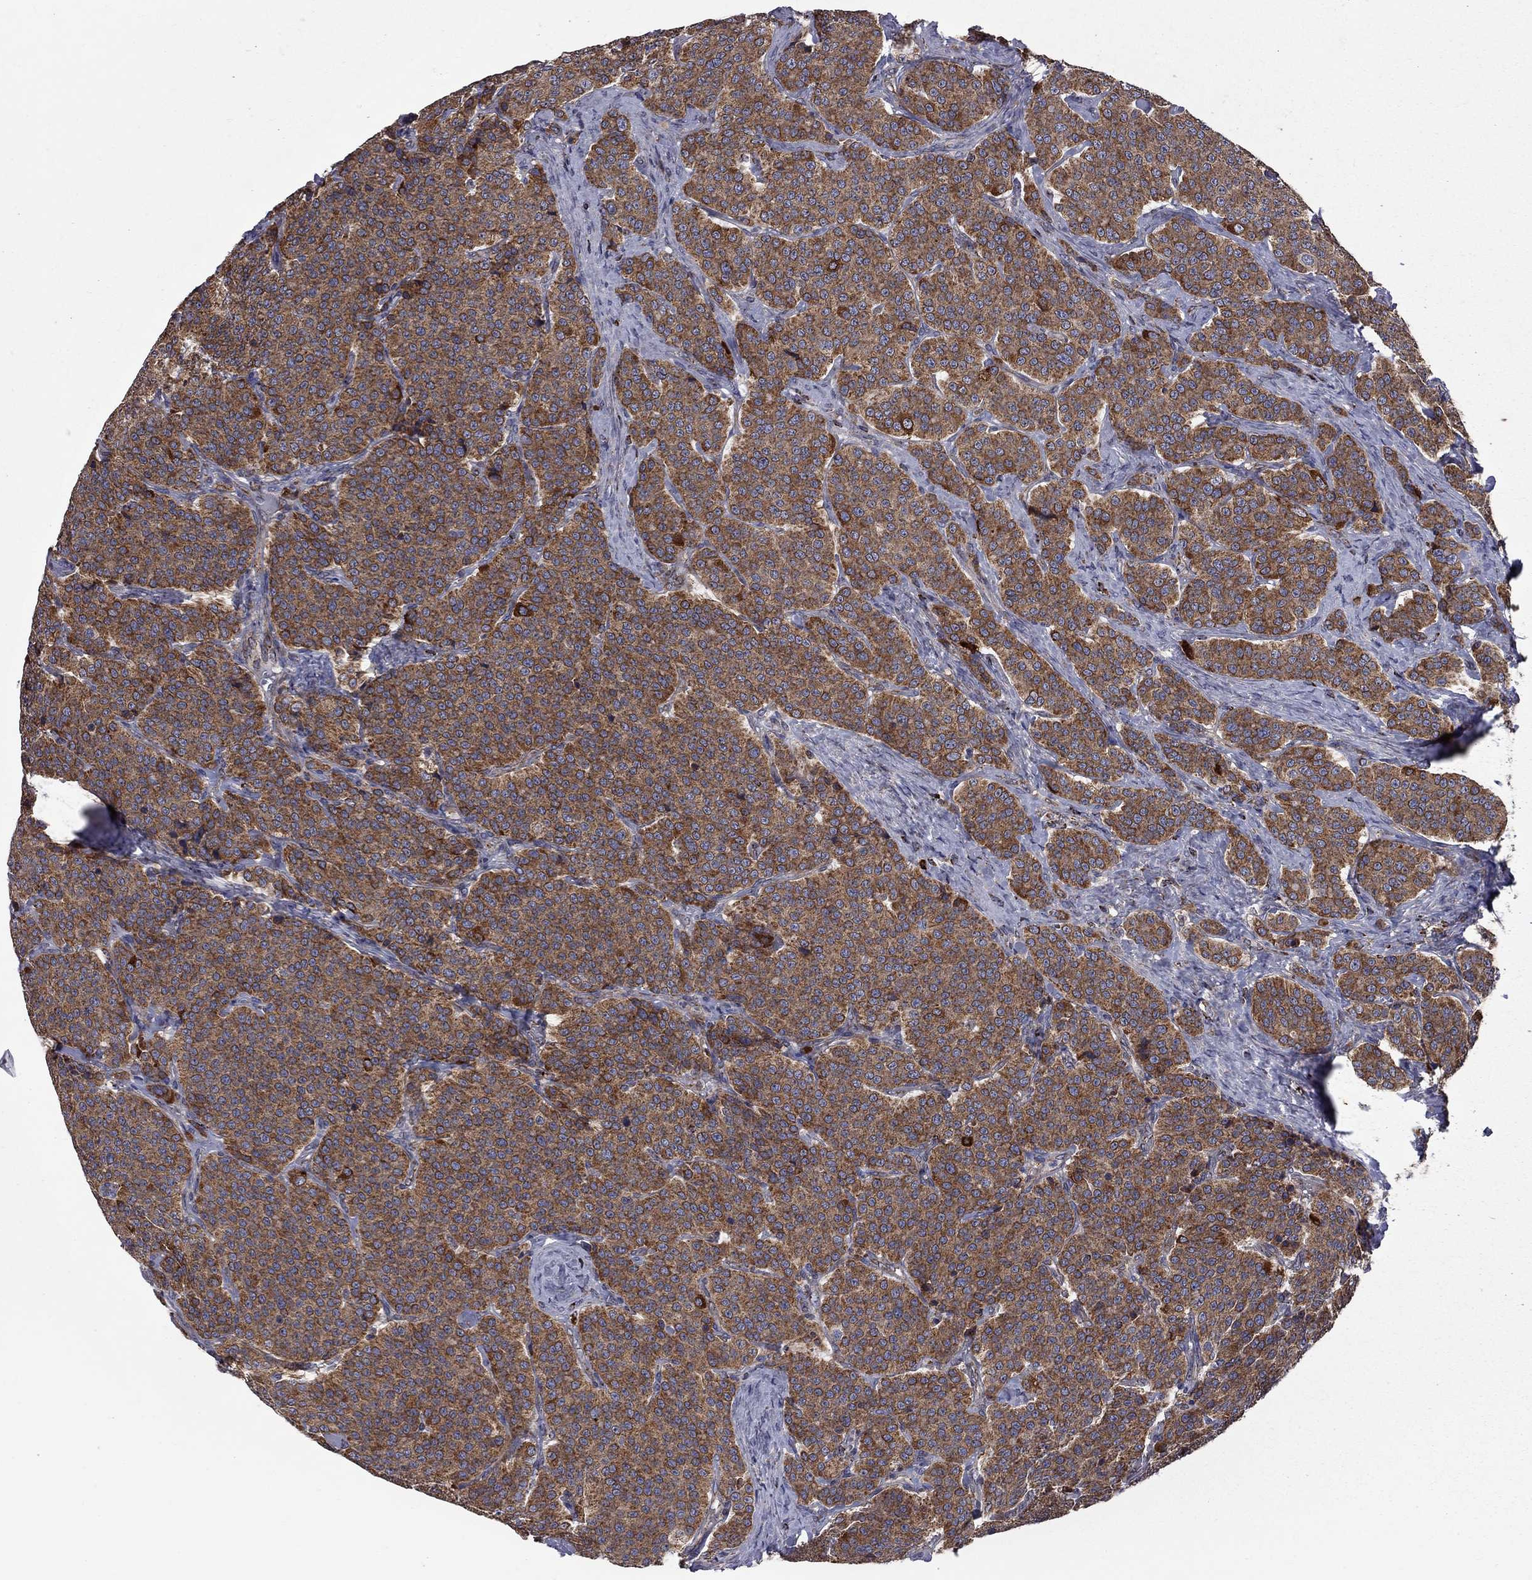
{"staining": {"intensity": "moderate", "quantity": ">75%", "location": "cytoplasmic/membranous"}, "tissue": "carcinoid", "cell_type": "Tumor cells", "image_type": "cancer", "snomed": [{"axis": "morphology", "description": "Carcinoid, malignant, NOS"}, {"axis": "topography", "description": "Small intestine"}], "caption": "Tumor cells display medium levels of moderate cytoplasmic/membranous expression in about >75% of cells in human carcinoid.", "gene": "CLPTM1", "patient": {"sex": "female", "age": 58}}